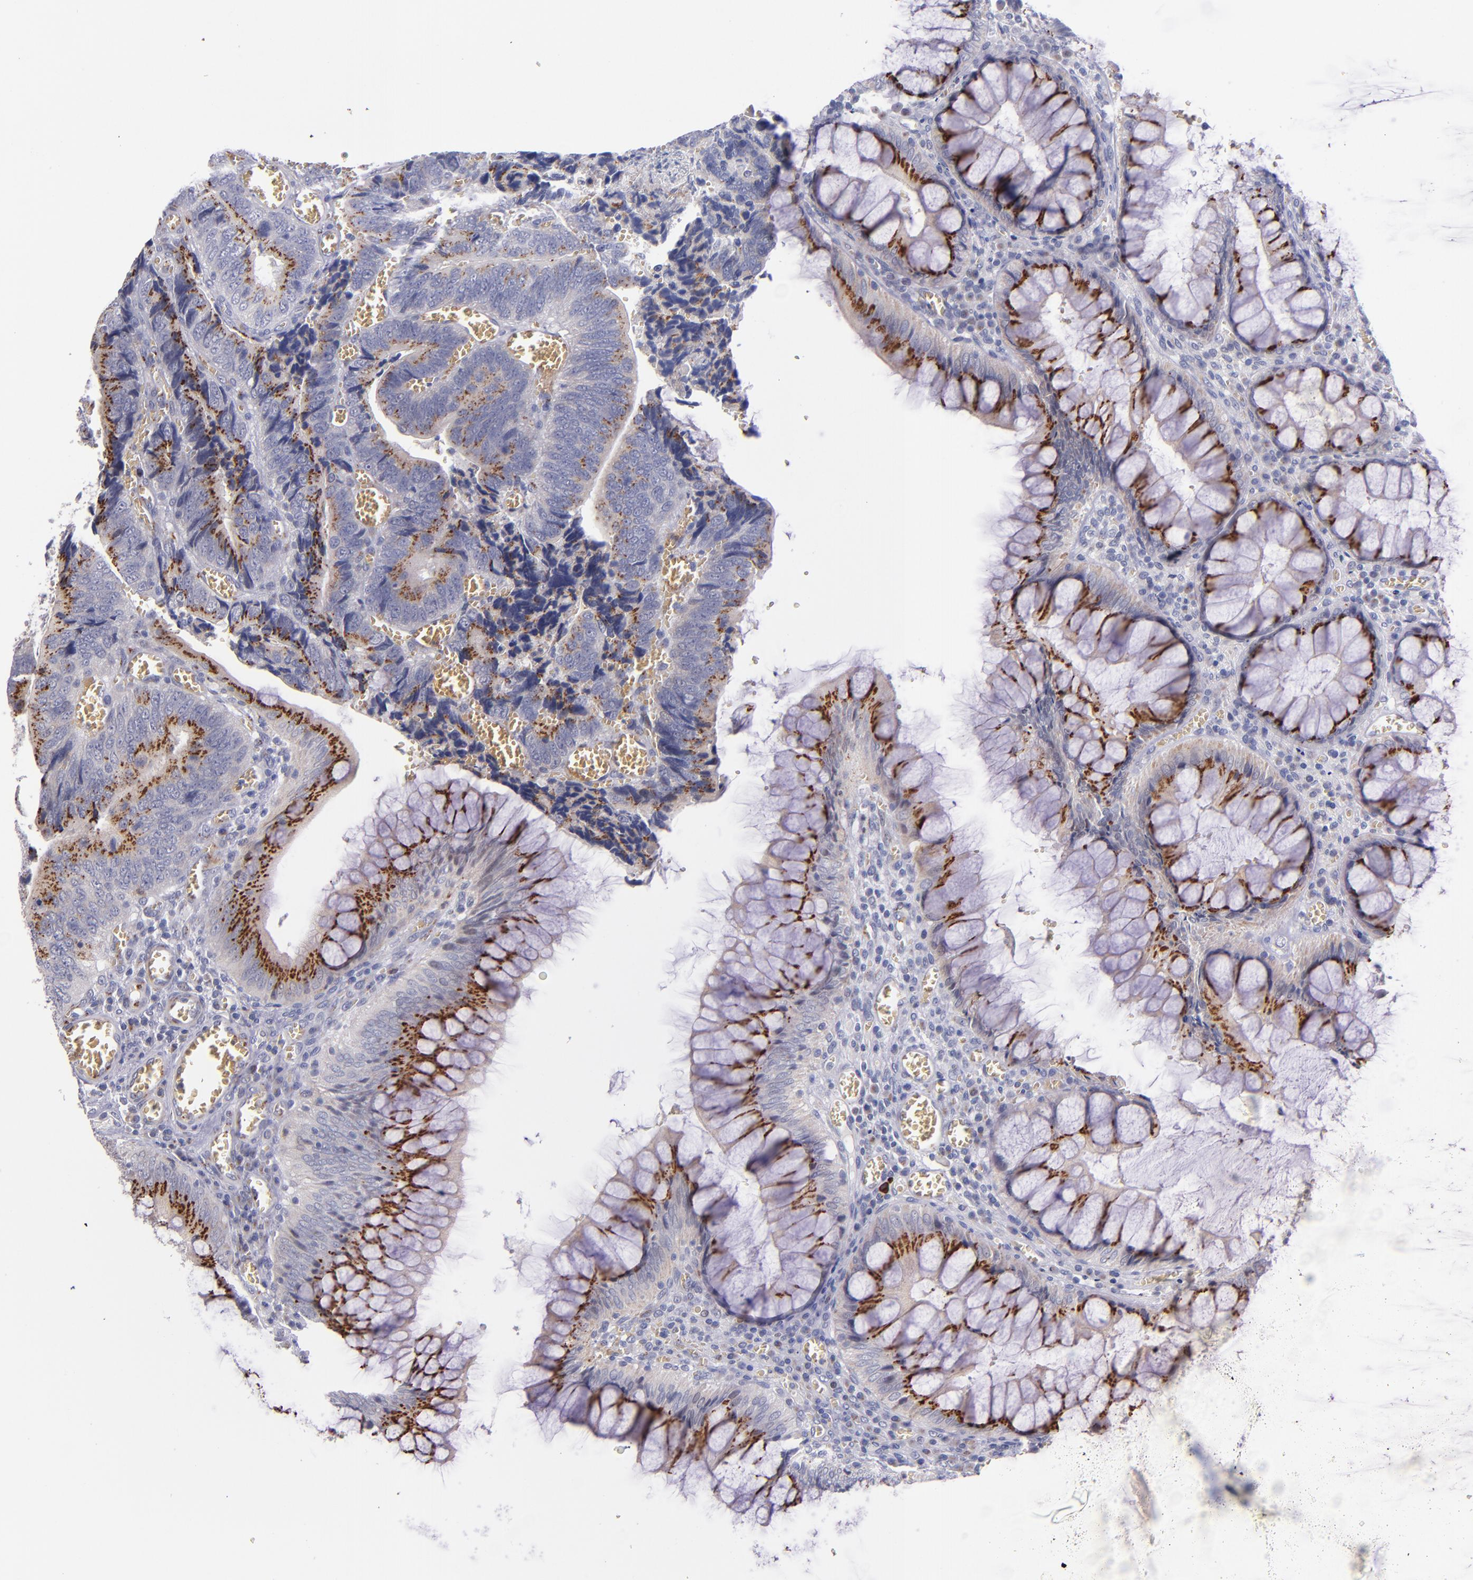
{"staining": {"intensity": "strong", "quantity": ">75%", "location": "cytoplasmic/membranous"}, "tissue": "colorectal cancer", "cell_type": "Tumor cells", "image_type": "cancer", "snomed": [{"axis": "morphology", "description": "Adenocarcinoma, NOS"}, {"axis": "topography", "description": "Colon"}], "caption": "Immunohistochemistry photomicrograph of colorectal cancer (adenocarcinoma) stained for a protein (brown), which shows high levels of strong cytoplasmic/membranous expression in approximately >75% of tumor cells.", "gene": "RAB41", "patient": {"sex": "male", "age": 72}}